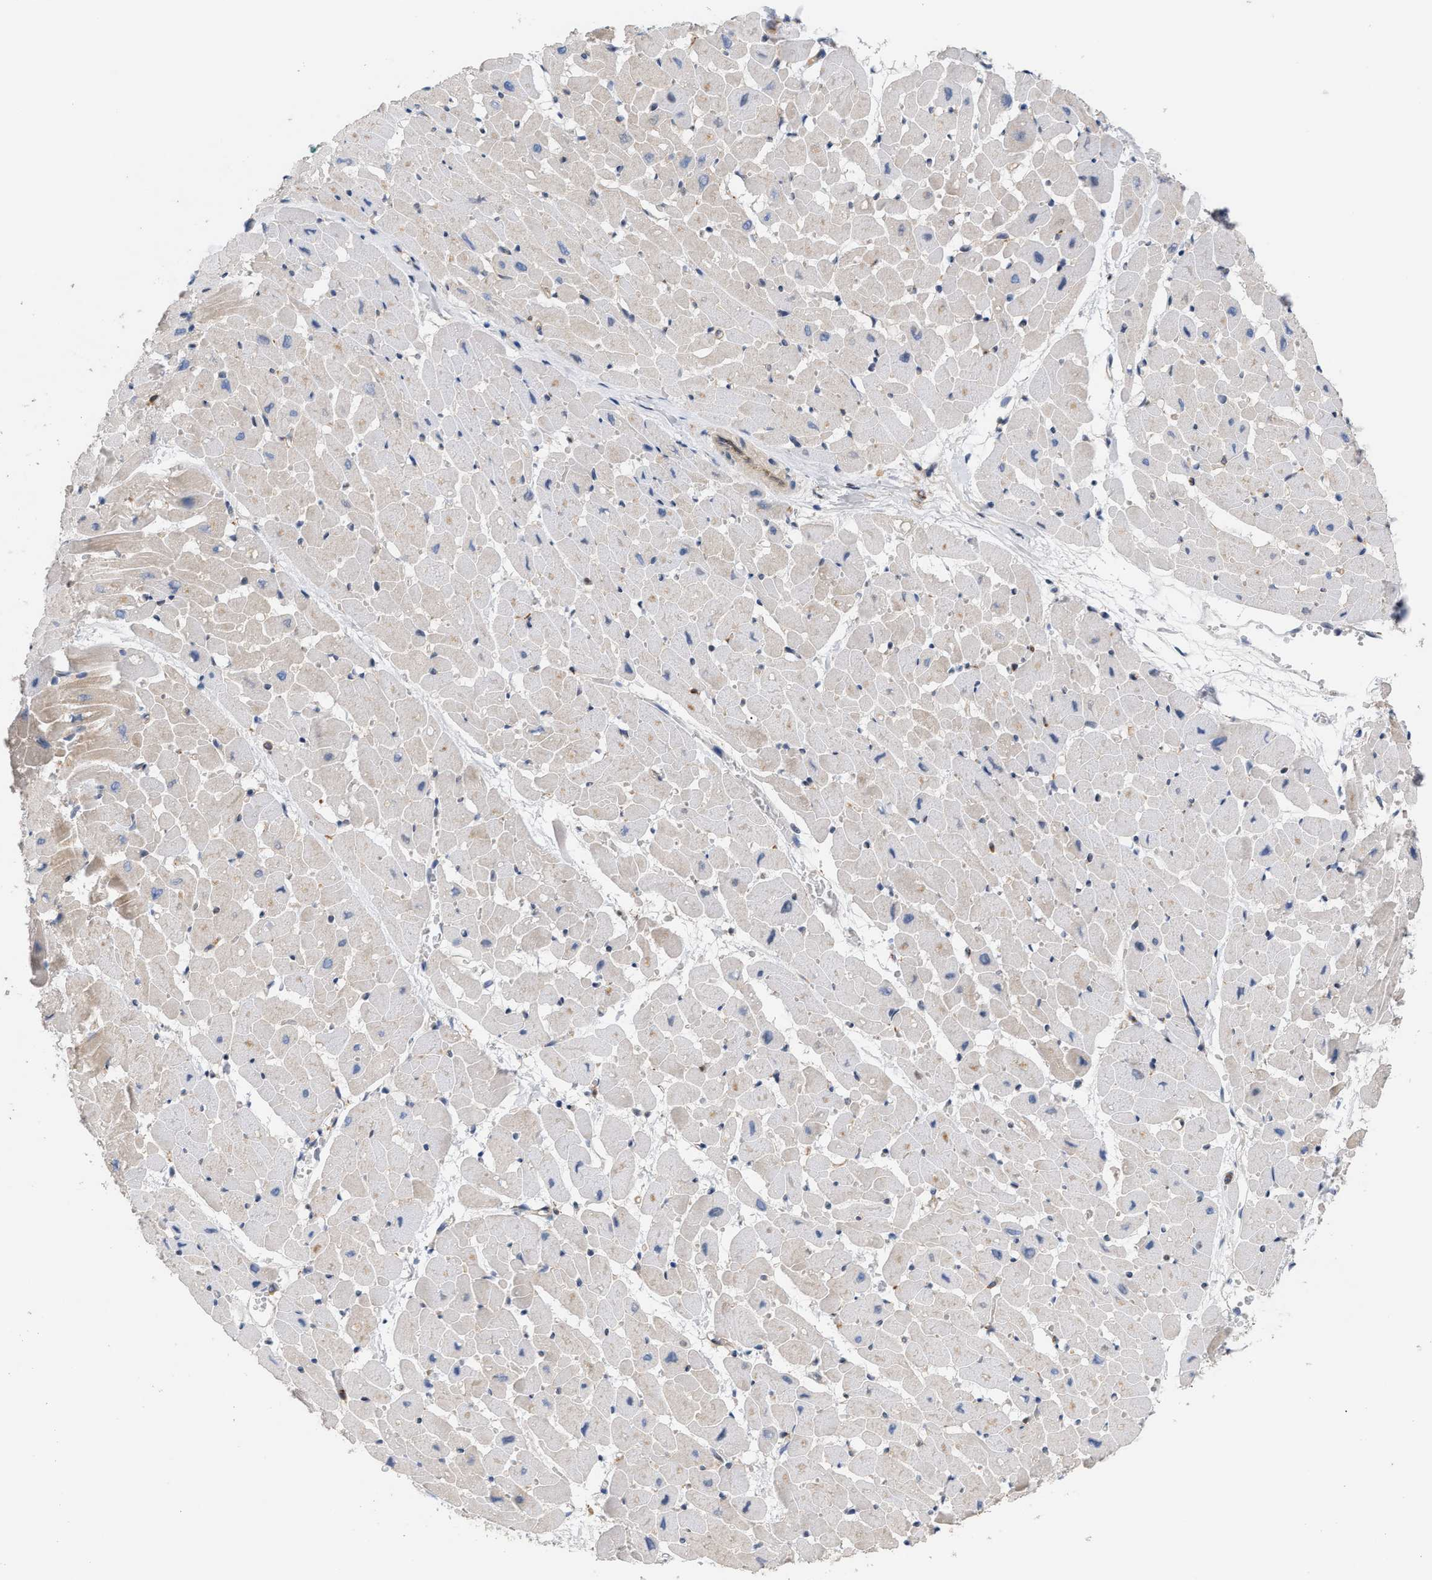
{"staining": {"intensity": "weak", "quantity": "25%-75%", "location": "cytoplasmic/membranous"}, "tissue": "heart muscle", "cell_type": "Cardiomyocytes", "image_type": "normal", "snomed": [{"axis": "morphology", "description": "Normal tissue, NOS"}, {"axis": "topography", "description": "Heart"}], "caption": "This image exhibits immunohistochemistry staining of benign human heart muscle, with low weak cytoplasmic/membranous expression in approximately 25%-75% of cardiomyocytes.", "gene": "DBNL", "patient": {"sex": "male", "age": 45}}